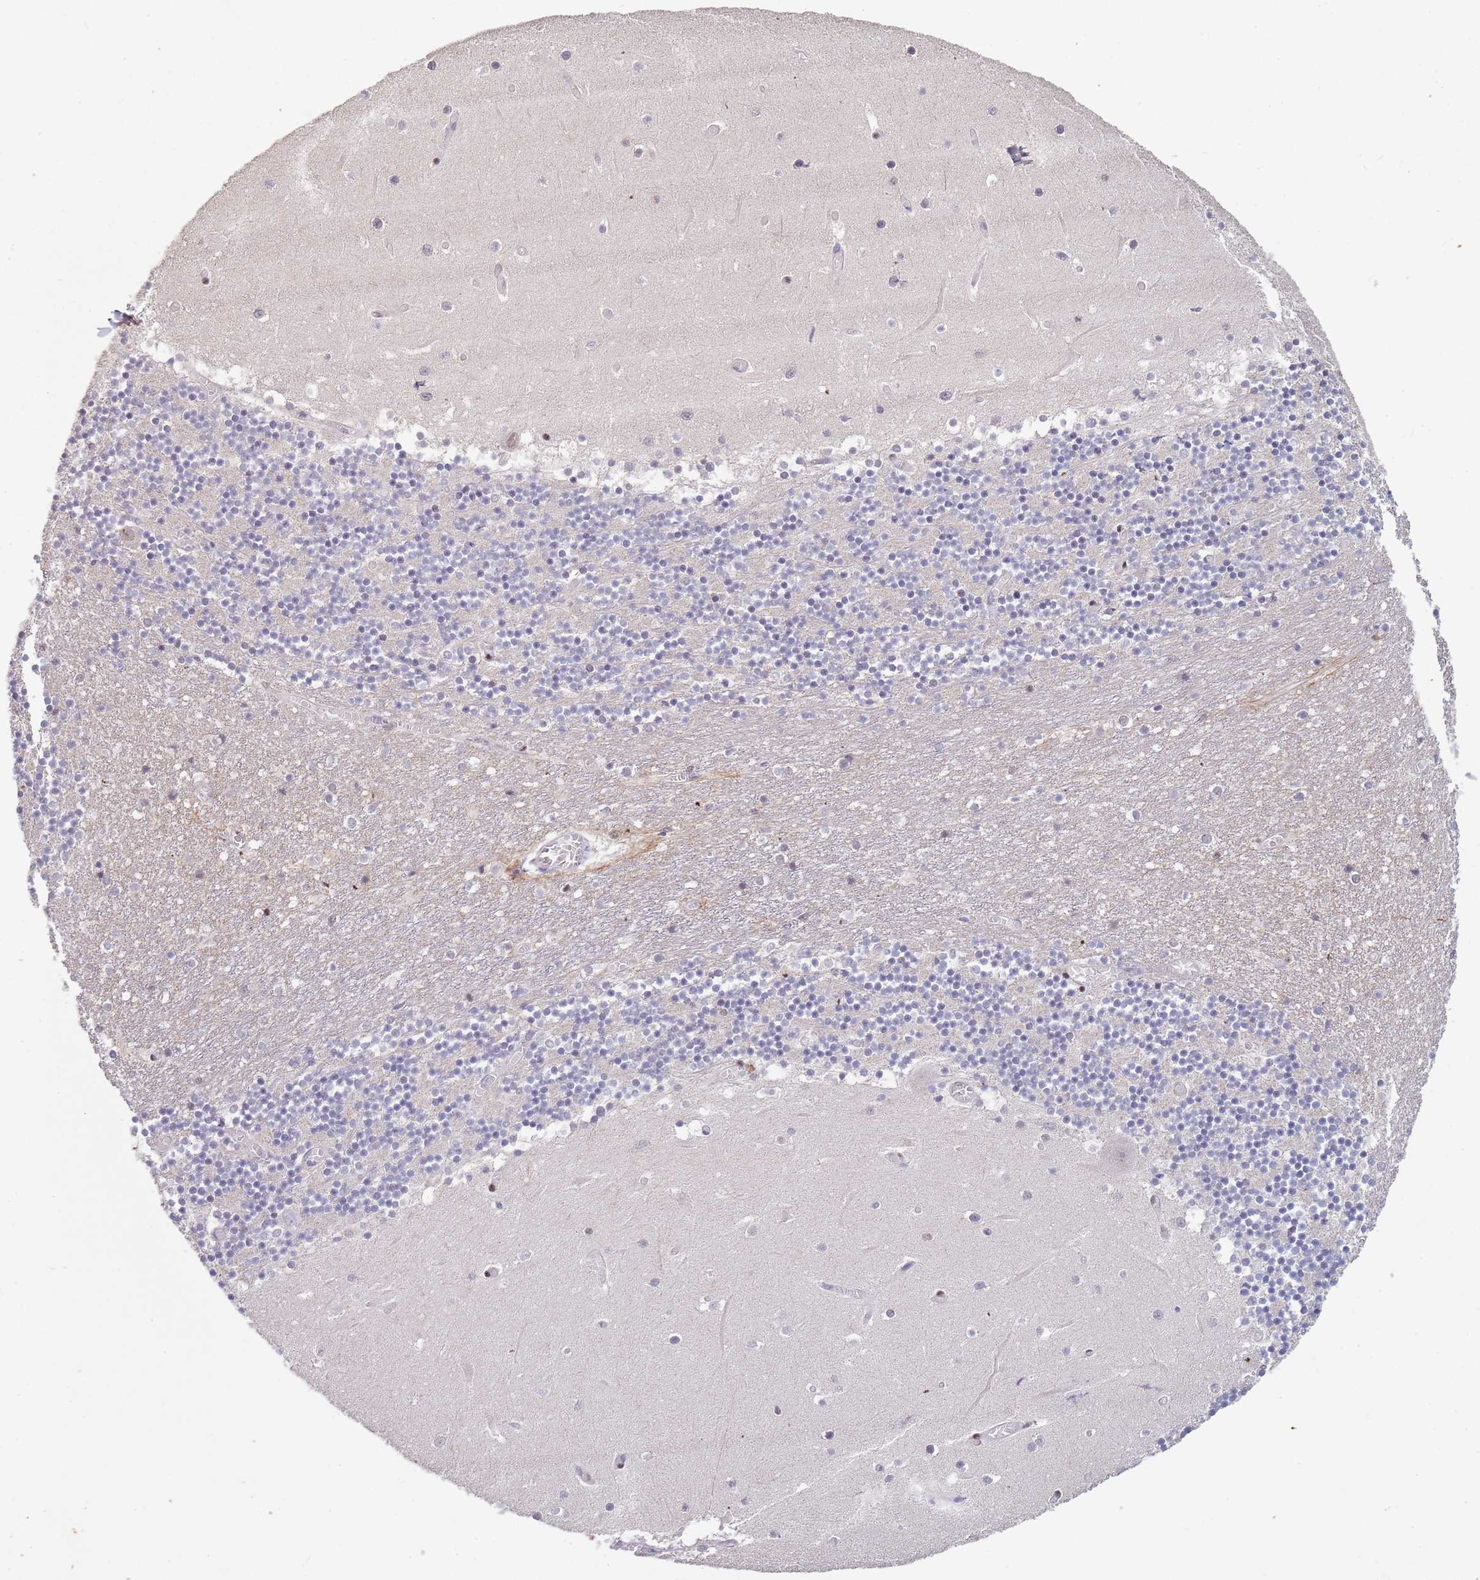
{"staining": {"intensity": "negative", "quantity": "none", "location": "none"}, "tissue": "cerebellum", "cell_type": "Cells in granular layer", "image_type": "normal", "snomed": [{"axis": "morphology", "description": "Normal tissue, NOS"}, {"axis": "topography", "description": "Cerebellum"}], "caption": "Cells in granular layer show no significant protein staining in normal cerebellum. The staining is performed using DAB brown chromogen with nuclei counter-stained in using hematoxylin.", "gene": "CIZ1", "patient": {"sex": "female", "age": 28}}